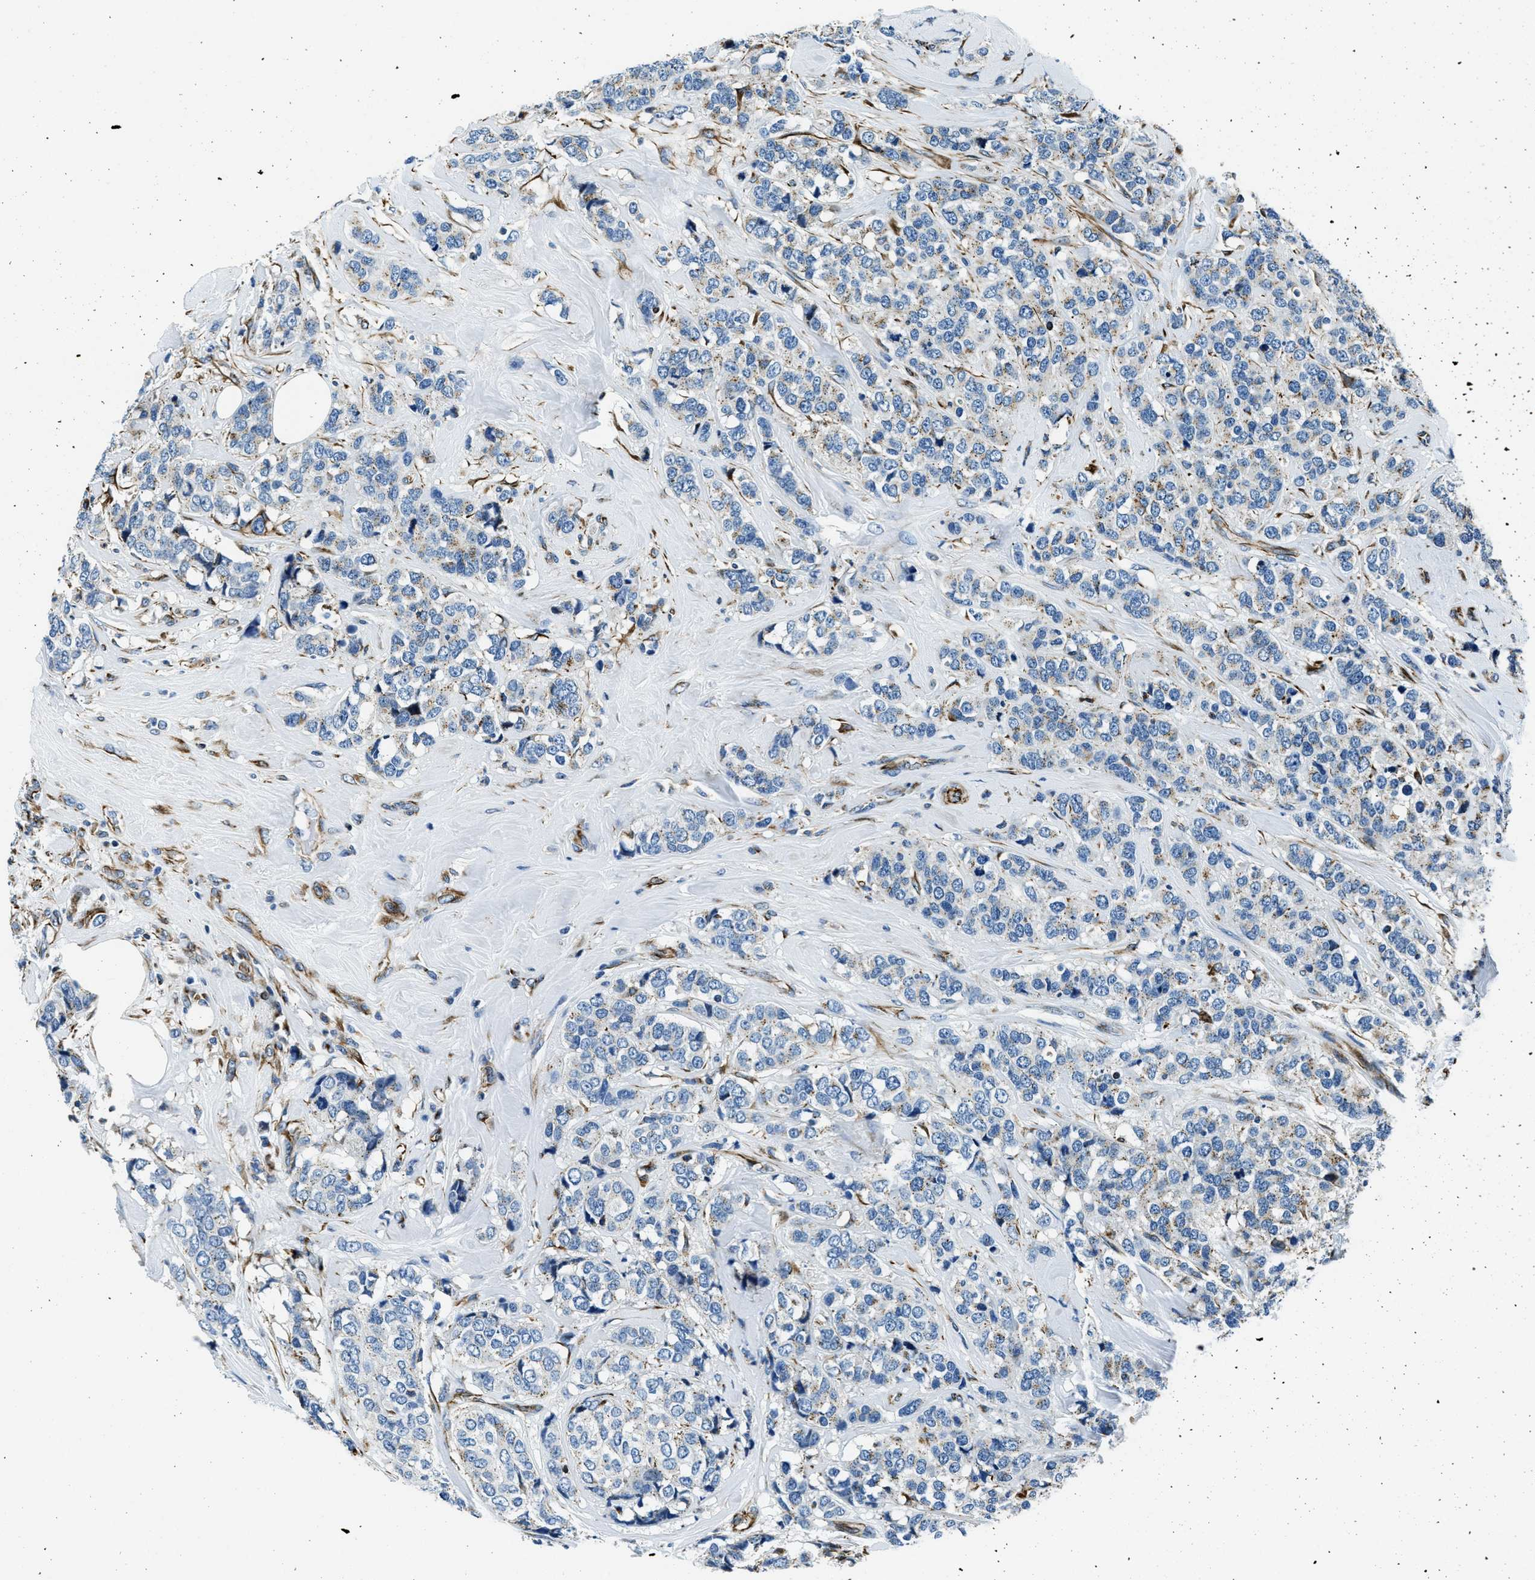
{"staining": {"intensity": "weak", "quantity": "25%-75%", "location": "cytoplasmic/membranous"}, "tissue": "breast cancer", "cell_type": "Tumor cells", "image_type": "cancer", "snomed": [{"axis": "morphology", "description": "Lobular carcinoma"}, {"axis": "topography", "description": "Breast"}], "caption": "A brown stain highlights weak cytoplasmic/membranous expression of a protein in human breast lobular carcinoma tumor cells.", "gene": "GNS", "patient": {"sex": "female", "age": 59}}